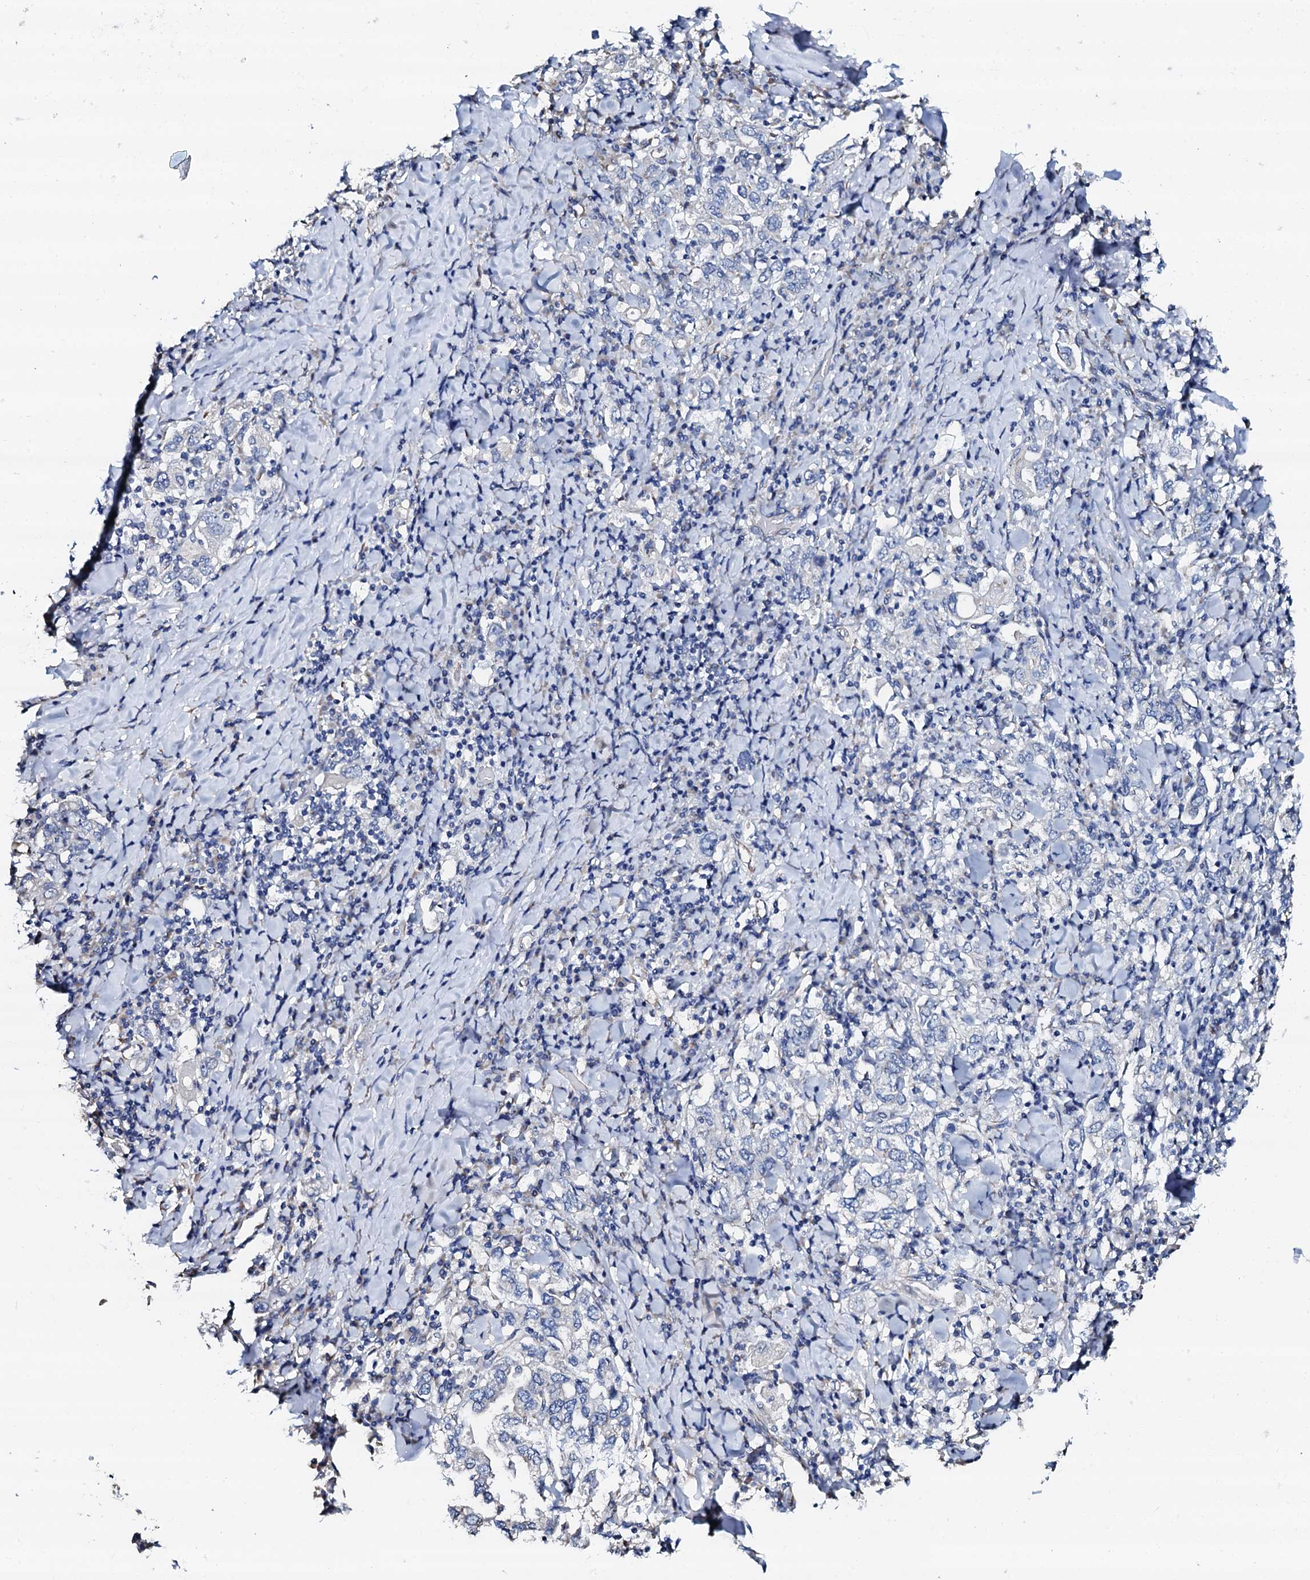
{"staining": {"intensity": "negative", "quantity": "none", "location": "none"}, "tissue": "stomach cancer", "cell_type": "Tumor cells", "image_type": "cancer", "snomed": [{"axis": "morphology", "description": "Adenocarcinoma, NOS"}, {"axis": "topography", "description": "Stomach, upper"}], "caption": "Tumor cells show no significant expression in stomach adenocarcinoma. The staining is performed using DAB (3,3'-diaminobenzidine) brown chromogen with nuclei counter-stained in using hematoxylin.", "gene": "AKAP3", "patient": {"sex": "male", "age": 62}}